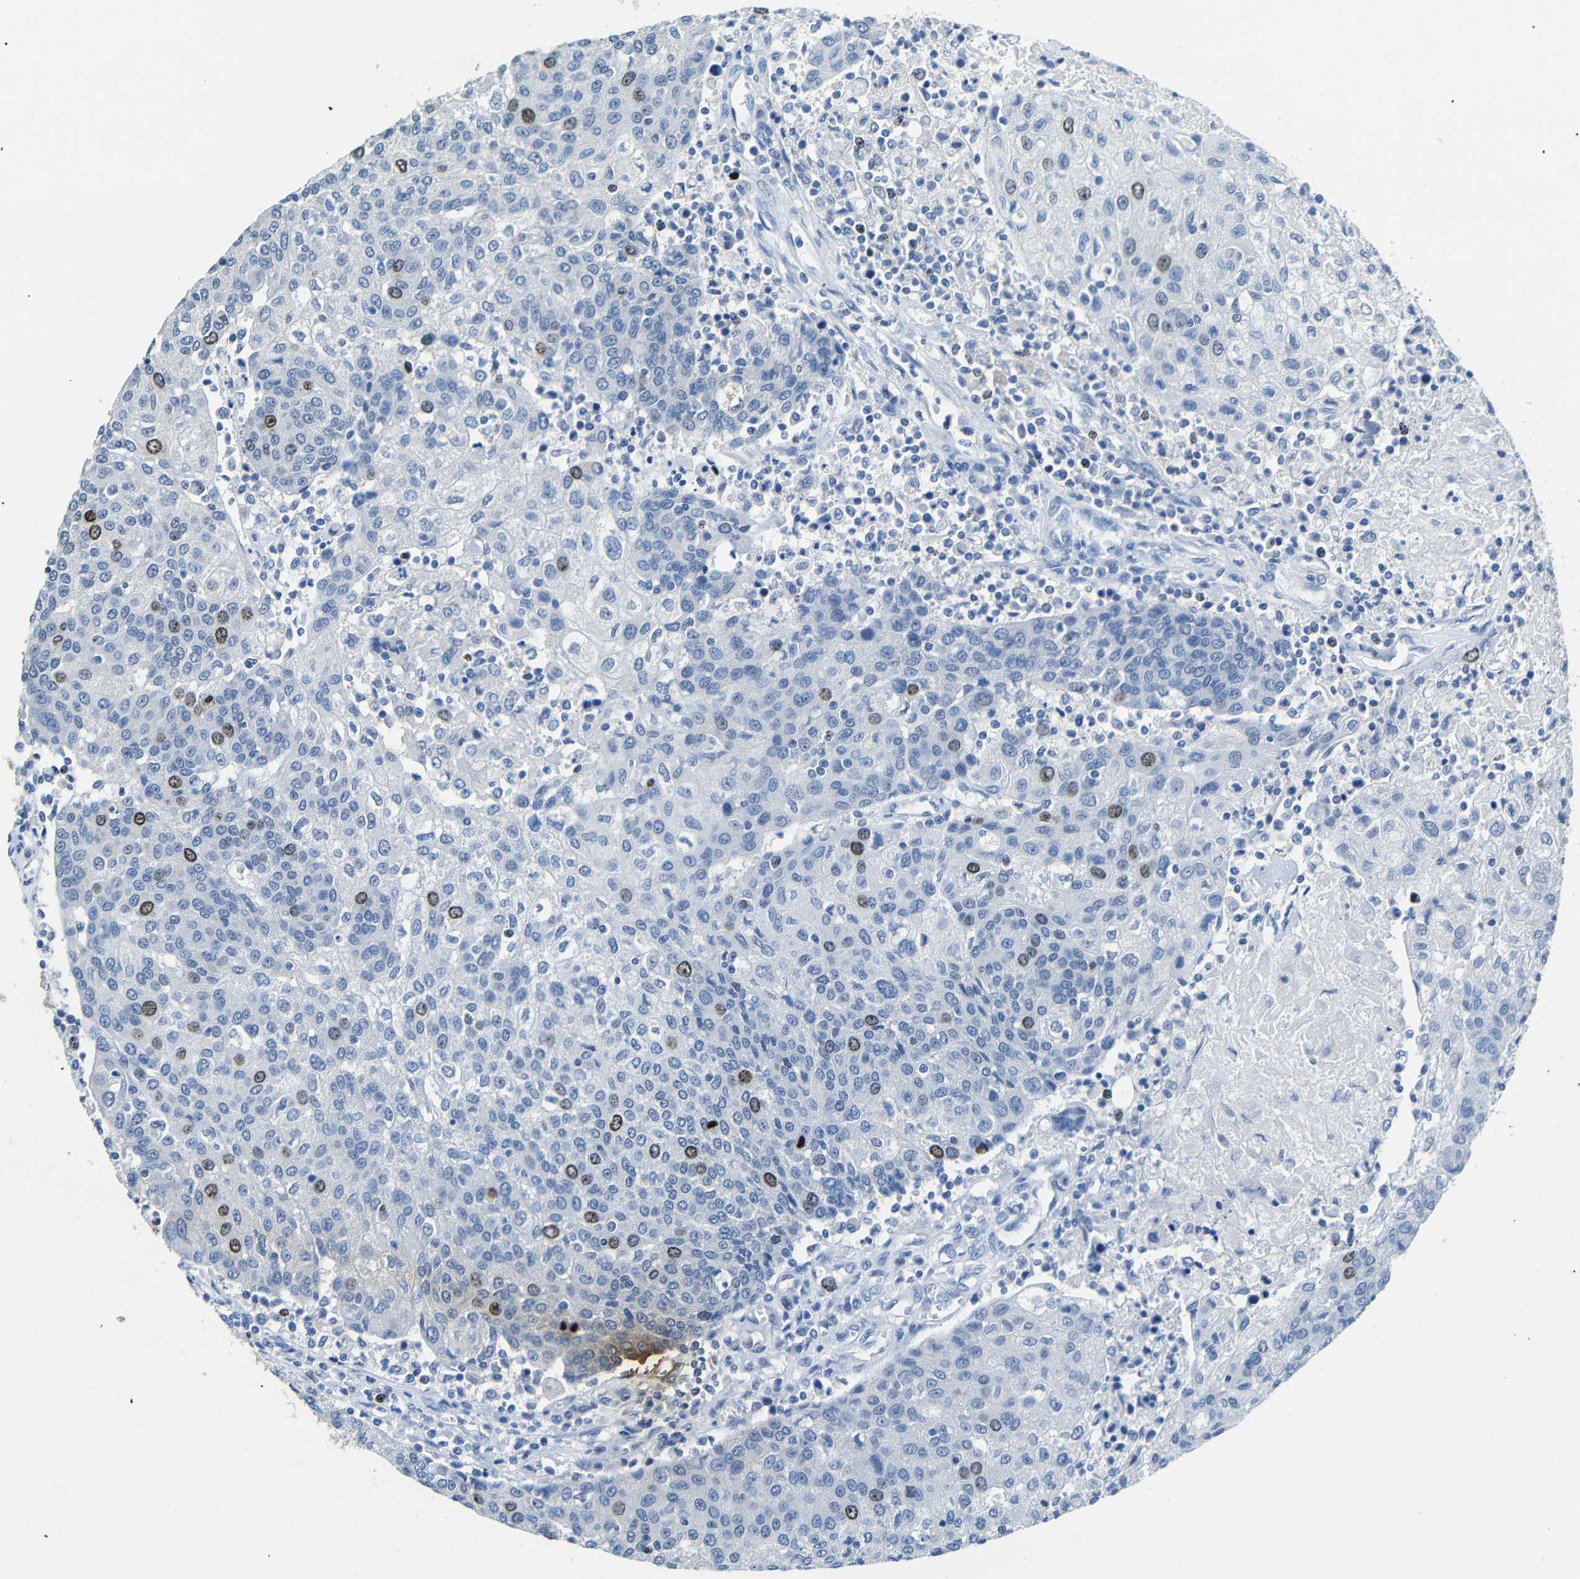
{"staining": {"intensity": "strong", "quantity": "<25%", "location": "nuclear"}, "tissue": "urothelial cancer", "cell_type": "Tumor cells", "image_type": "cancer", "snomed": [{"axis": "morphology", "description": "Urothelial carcinoma, High grade"}, {"axis": "topography", "description": "Urinary bladder"}], "caption": "Immunohistochemistry of human high-grade urothelial carcinoma shows medium levels of strong nuclear staining in about <25% of tumor cells.", "gene": "INCENP", "patient": {"sex": "female", "age": 85}}